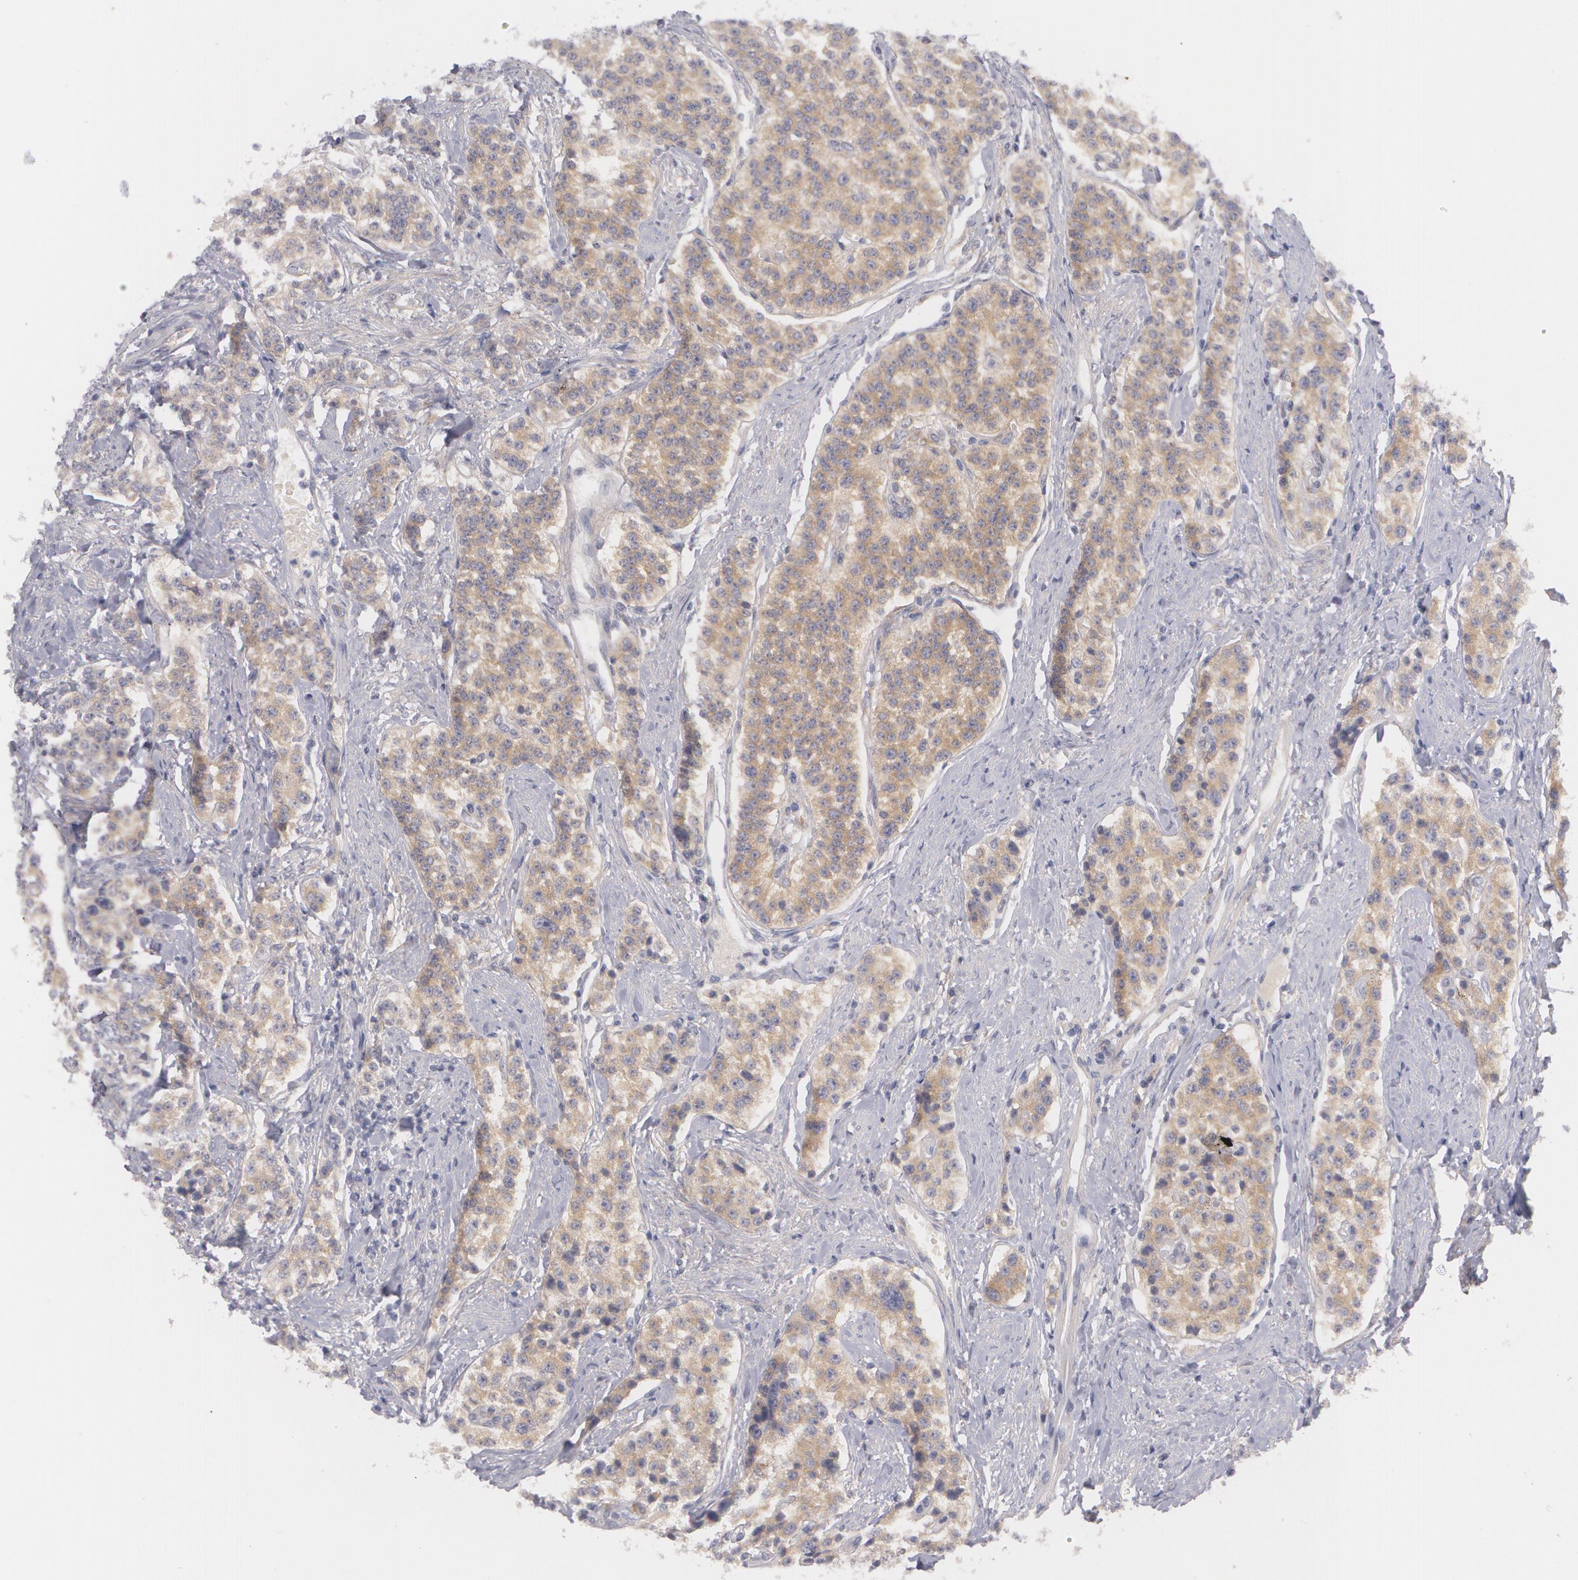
{"staining": {"intensity": "moderate", "quantity": ">75%", "location": "cytoplasmic/membranous"}, "tissue": "carcinoid", "cell_type": "Tumor cells", "image_type": "cancer", "snomed": [{"axis": "morphology", "description": "Carcinoid, malignant, NOS"}, {"axis": "topography", "description": "Stomach"}], "caption": "Tumor cells show medium levels of moderate cytoplasmic/membranous positivity in approximately >75% of cells in human carcinoid. (IHC, brightfield microscopy, high magnification).", "gene": "CASK", "patient": {"sex": "female", "age": 76}}